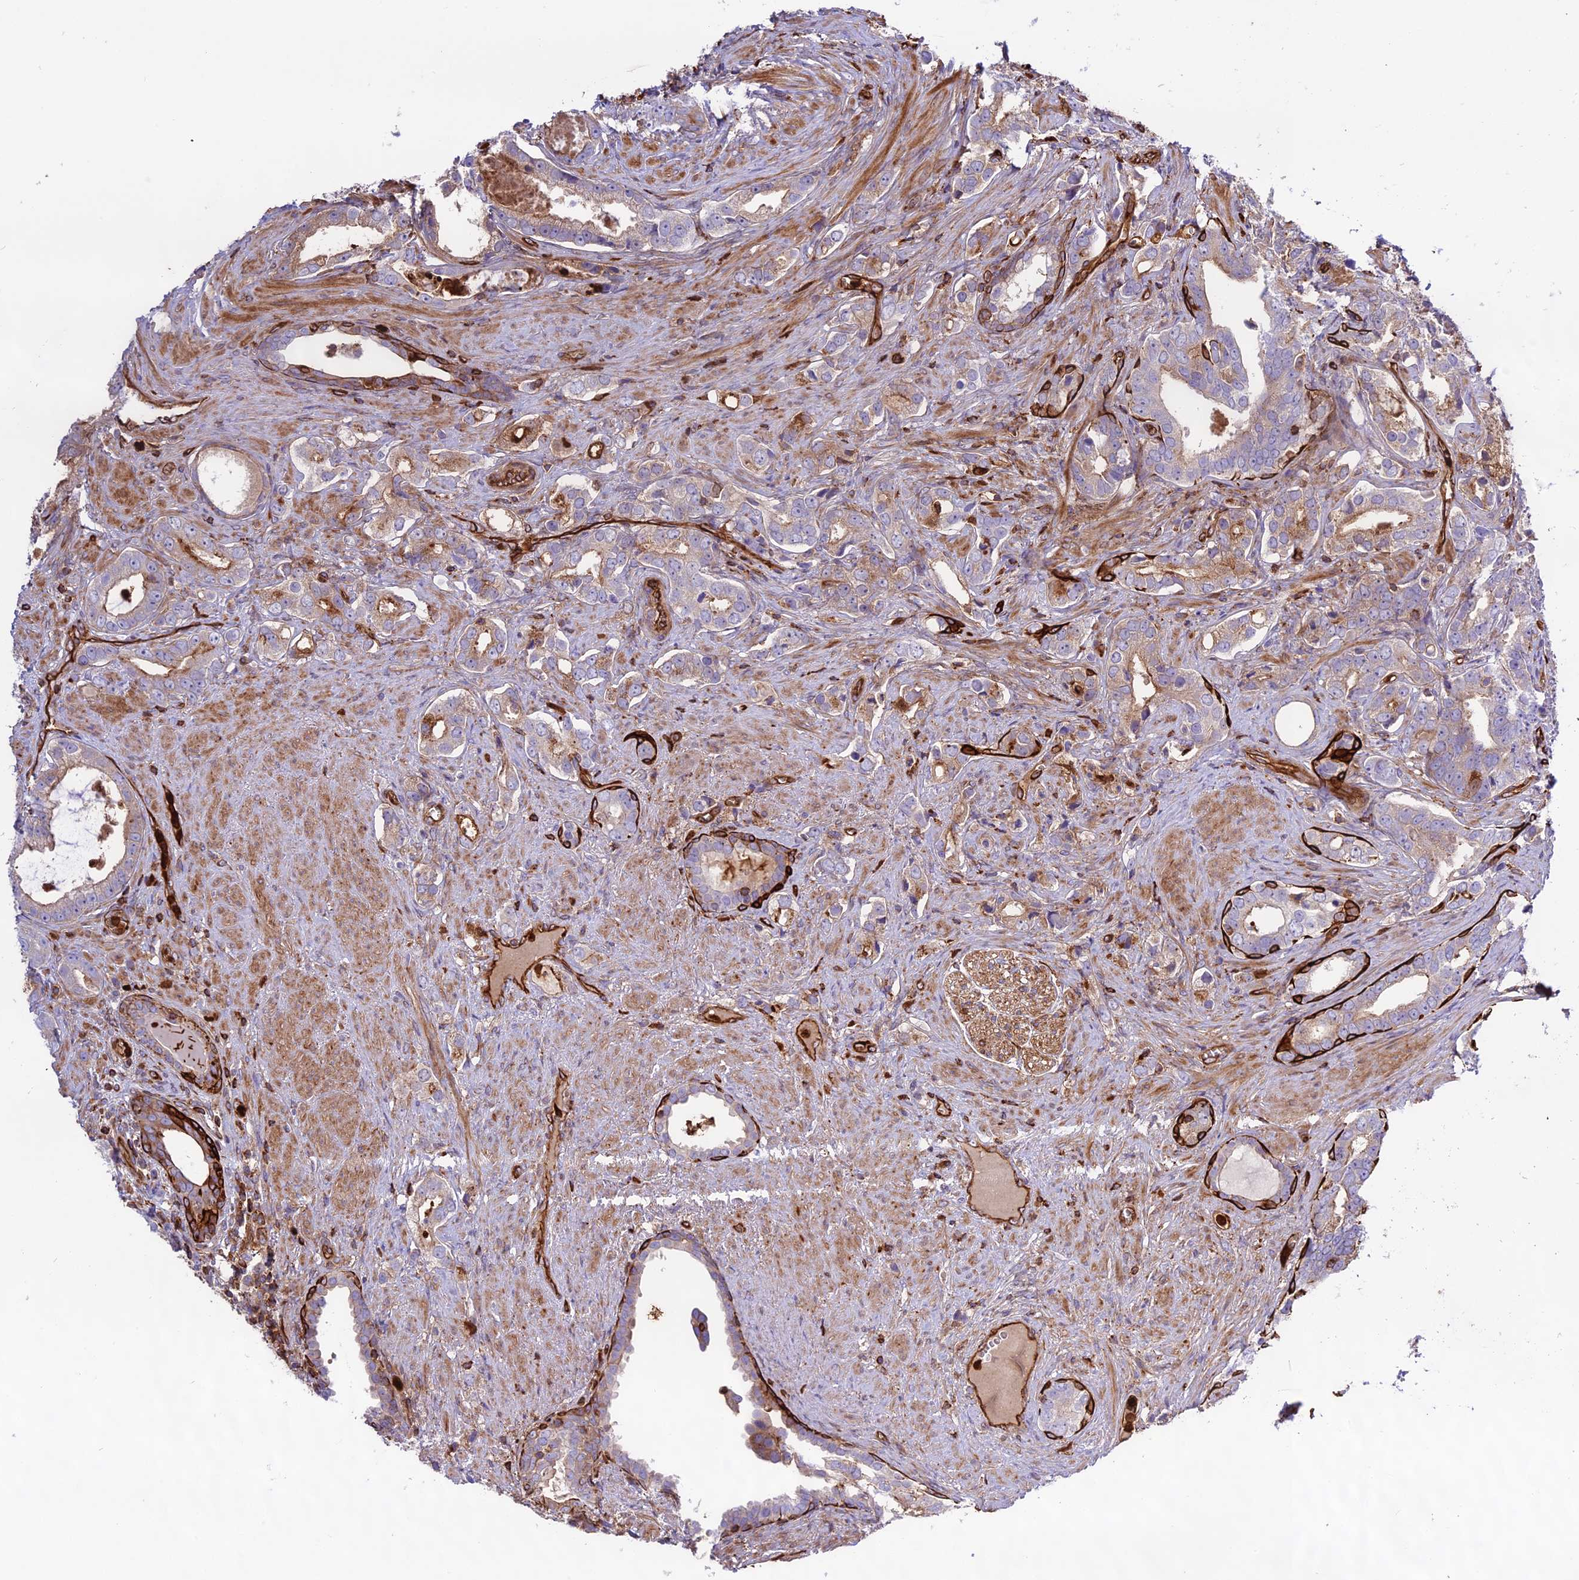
{"staining": {"intensity": "weak", "quantity": "<25%", "location": "cytoplasmic/membranous"}, "tissue": "prostate cancer", "cell_type": "Tumor cells", "image_type": "cancer", "snomed": [{"axis": "morphology", "description": "Adenocarcinoma, High grade"}, {"axis": "topography", "description": "Prostate"}], "caption": "This is an immunohistochemistry image of high-grade adenocarcinoma (prostate). There is no staining in tumor cells.", "gene": "CD99L2", "patient": {"sex": "male", "age": 67}}